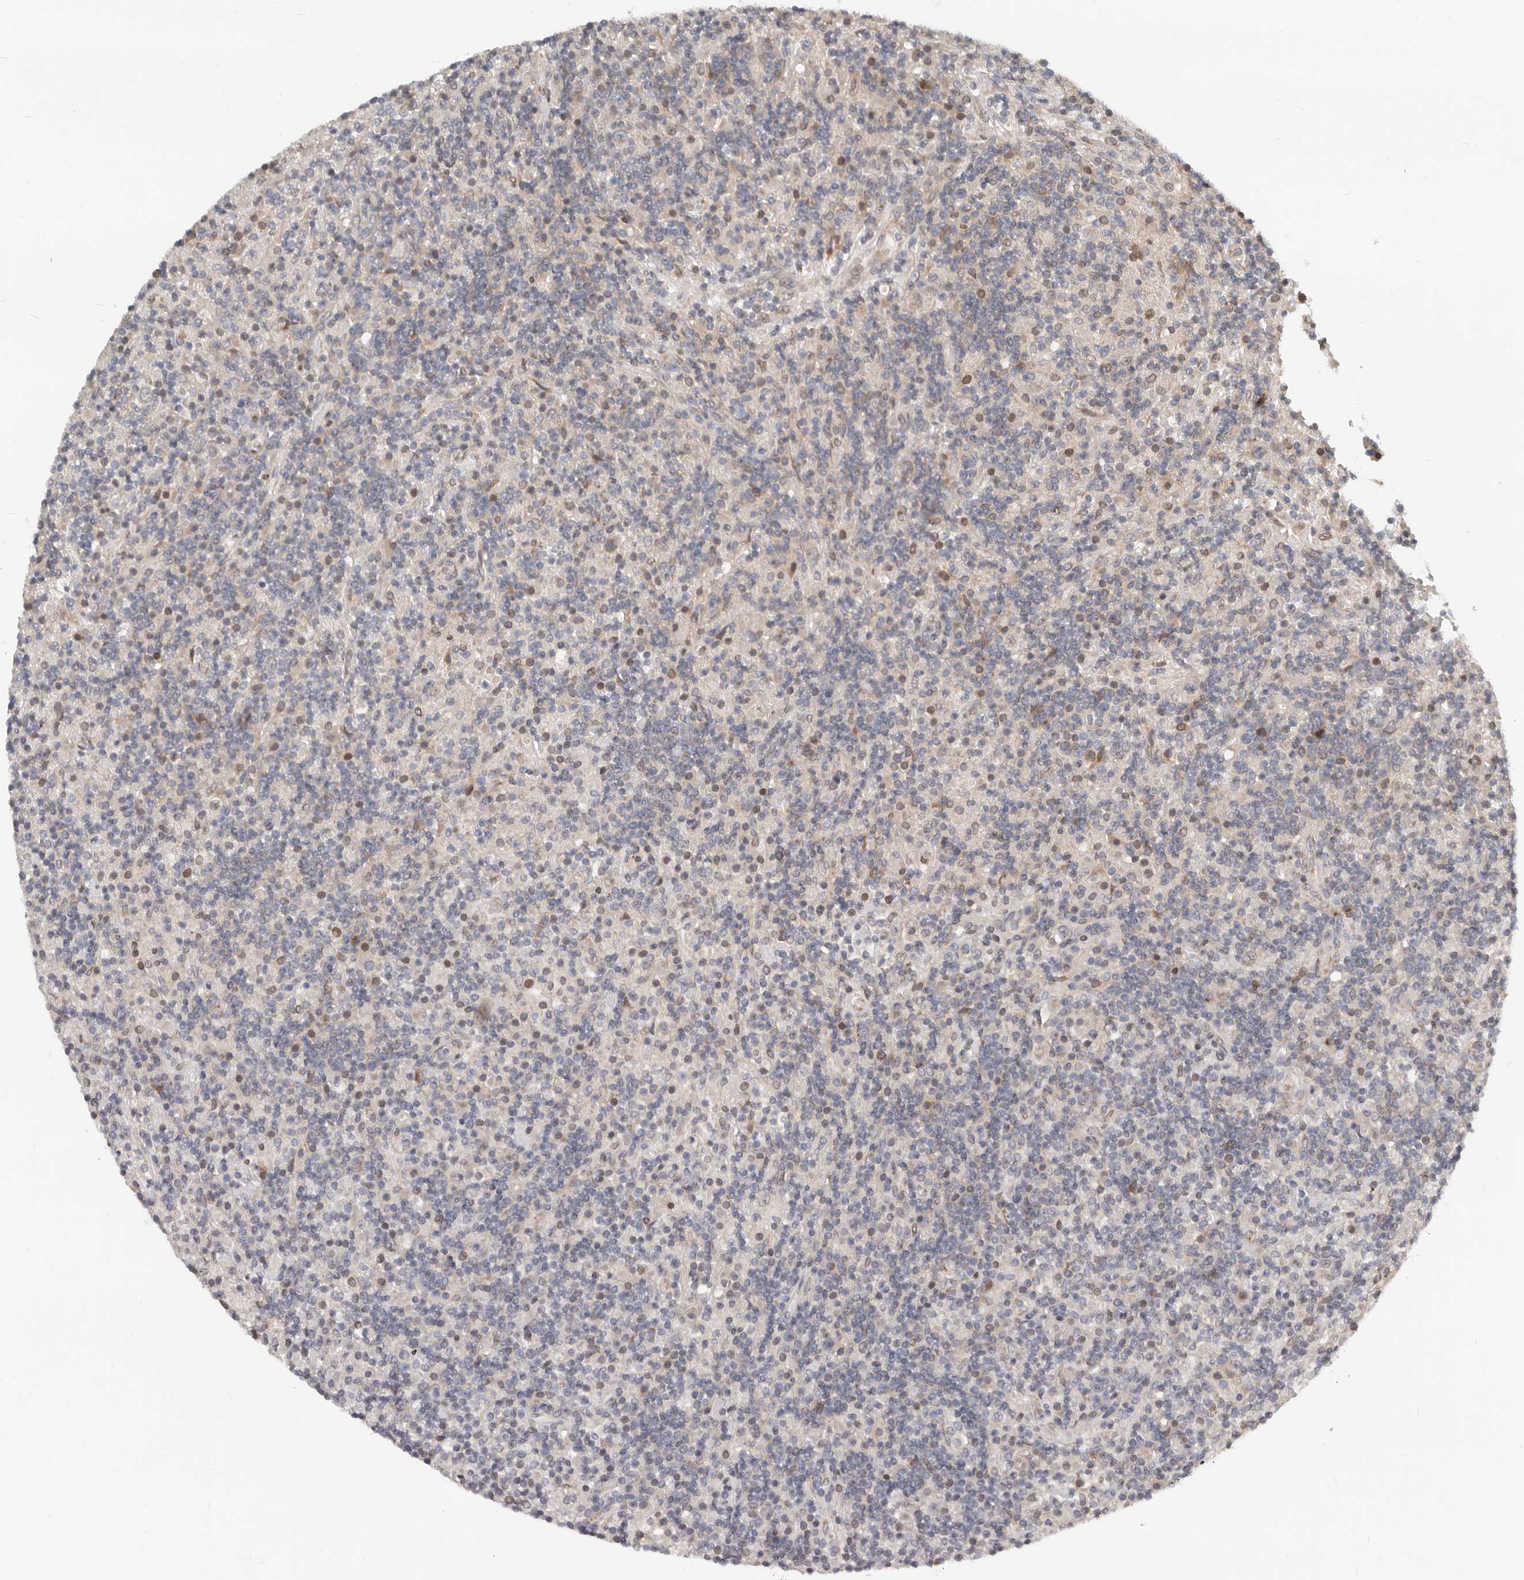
{"staining": {"intensity": "weak", "quantity": "<25%", "location": "cytoplasmic/membranous"}, "tissue": "lymphoma", "cell_type": "Tumor cells", "image_type": "cancer", "snomed": [{"axis": "morphology", "description": "Hodgkin's disease, NOS"}, {"axis": "topography", "description": "Lymph node"}], "caption": "Immunohistochemistry (IHC) of lymphoma displays no staining in tumor cells.", "gene": "NPY4R", "patient": {"sex": "male", "age": 70}}